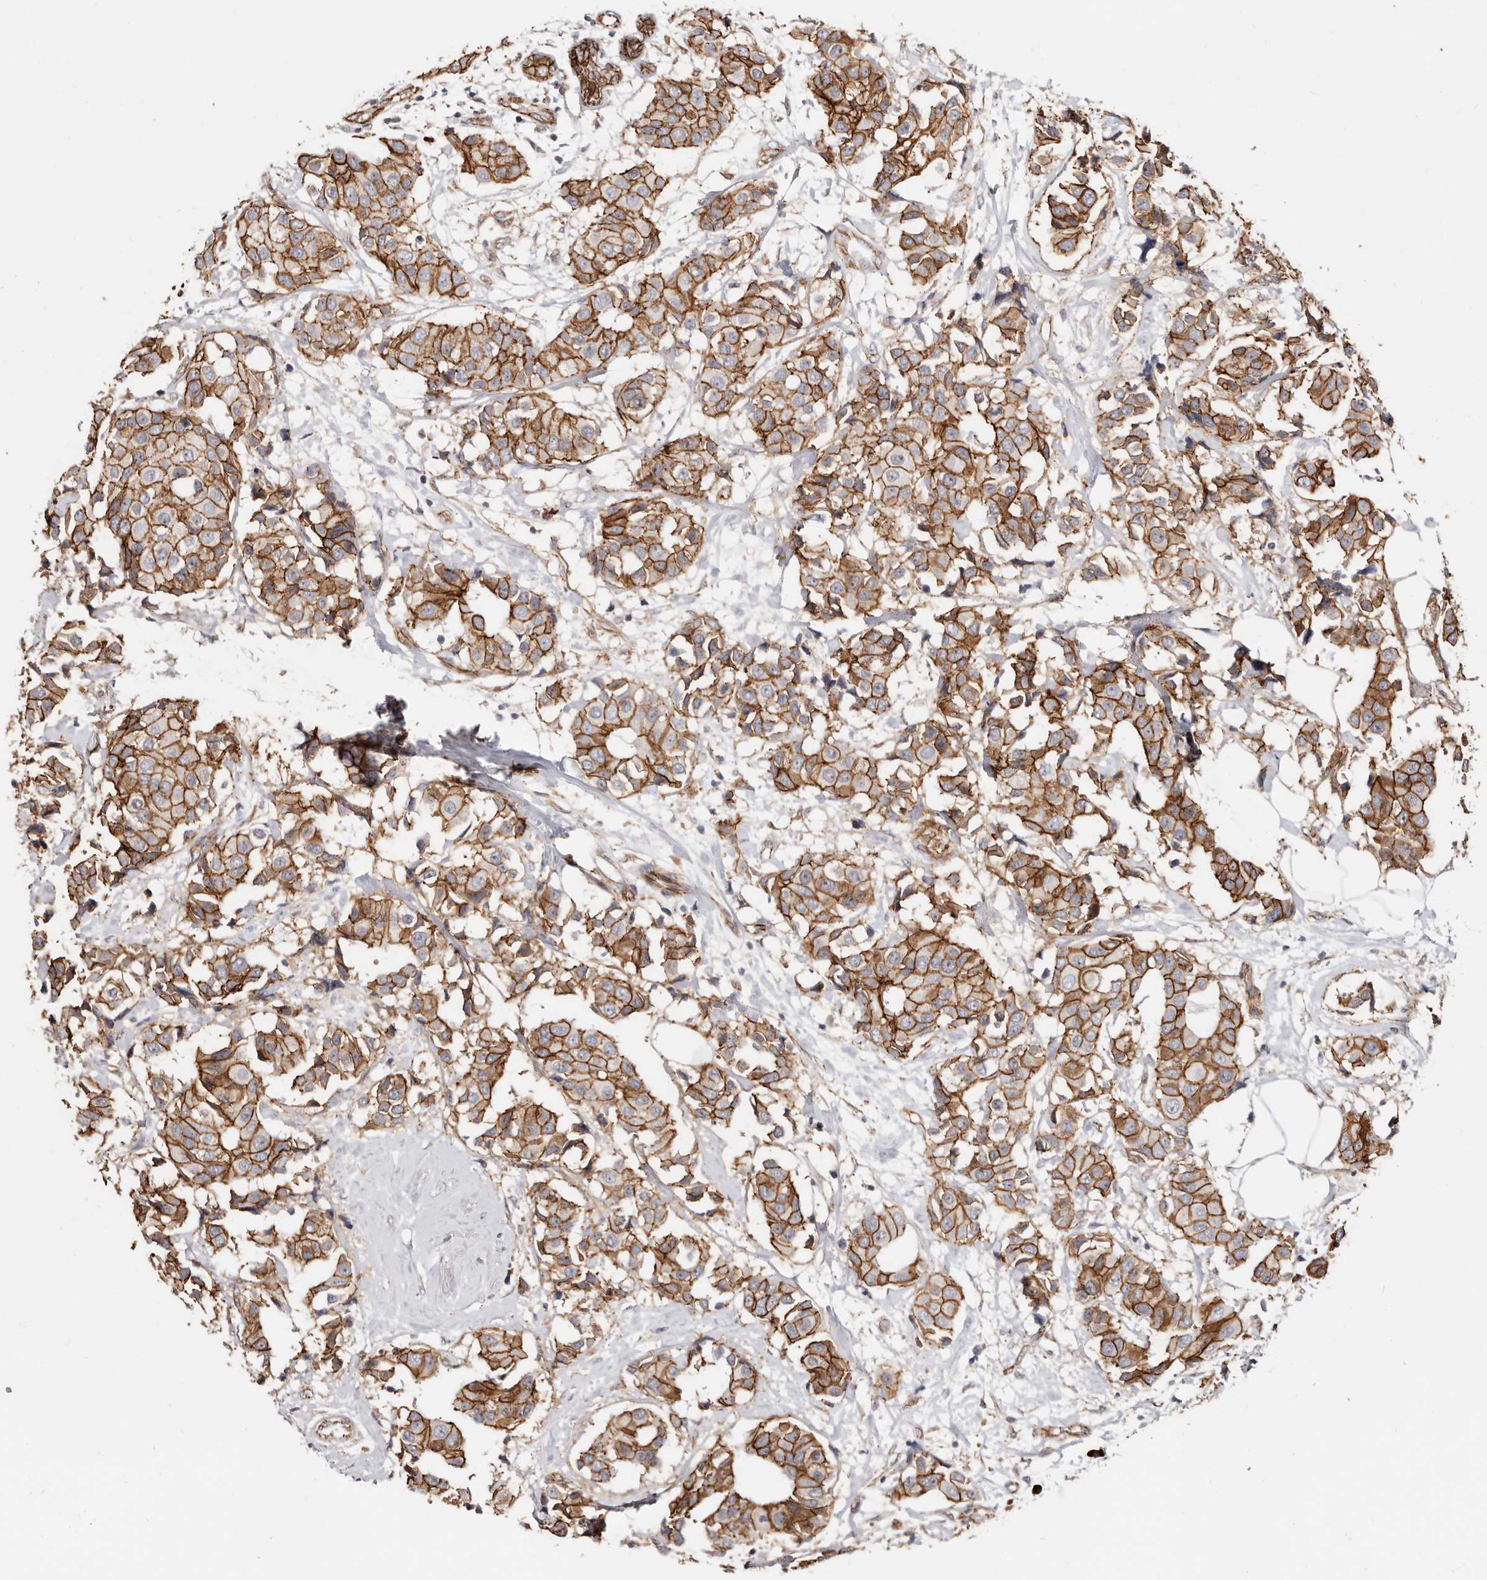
{"staining": {"intensity": "strong", "quantity": ">75%", "location": "cytoplasmic/membranous"}, "tissue": "breast cancer", "cell_type": "Tumor cells", "image_type": "cancer", "snomed": [{"axis": "morphology", "description": "Normal tissue, NOS"}, {"axis": "morphology", "description": "Duct carcinoma"}, {"axis": "topography", "description": "Breast"}], "caption": "Human breast infiltrating ductal carcinoma stained for a protein (brown) reveals strong cytoplasmic/membranous positive positivity in about >75% of tumor cells.", "gene": "CTNNB1", "patient": {"sex": "female", "age": 39}}